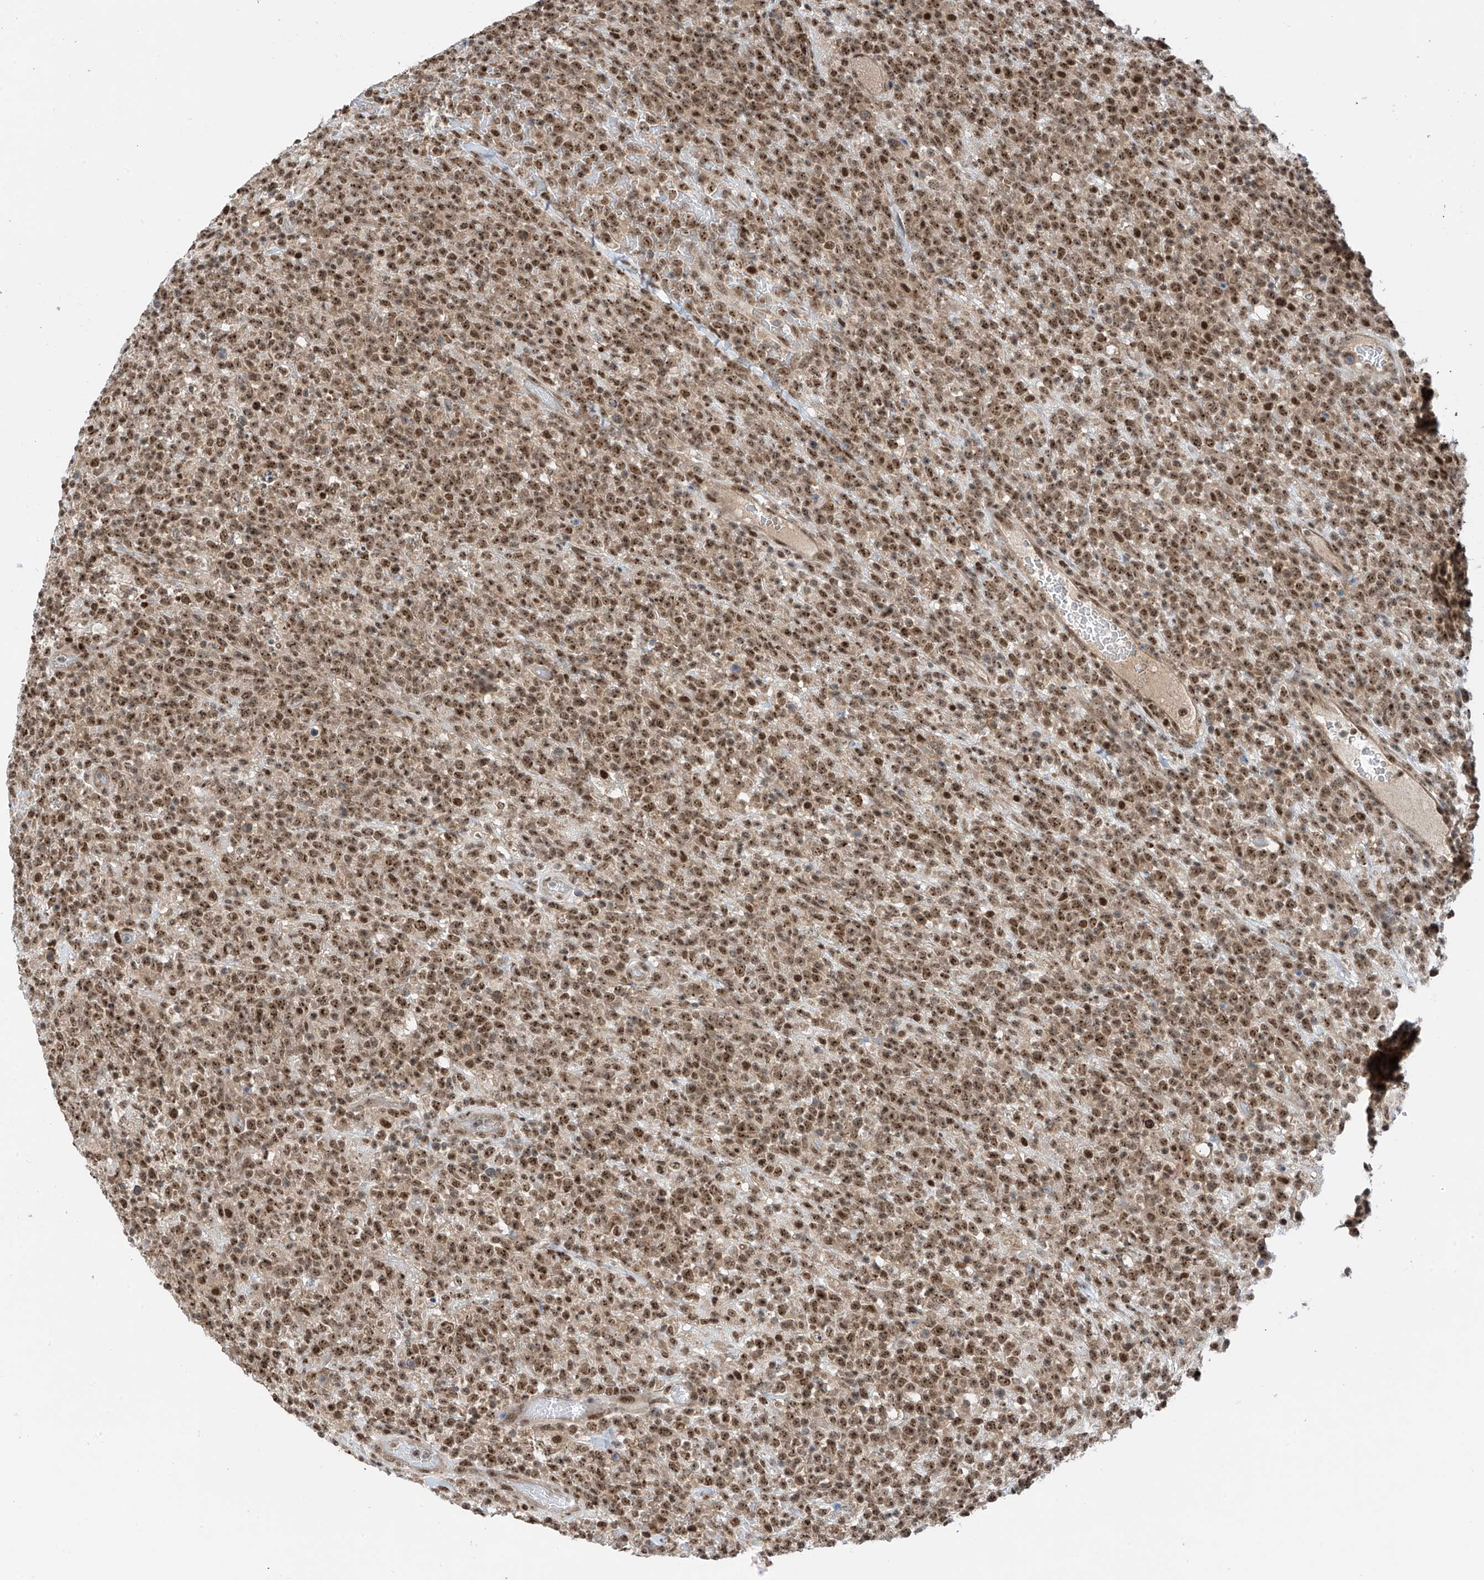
{"staining": {"intensity": "moderate", "quantity": ">75%", "location": "nuclear"}, "tissue": "lymphoma", "cell_type": "Tumor cells", "image_type": "cancer", "snomed": [{"axis": "morphology", "description": "Malignant lymphoma, non-Hodgkin's type, High grade"}, {"axis": "topography", "description": "Colon"}], "caption": "The micrograph displays staining of lymphoma, revealing moderate nuclear protein expression (brown color) within tumor cells.", "gene": "RPAIN", "patient": {"sex": "female", "age": 53}}